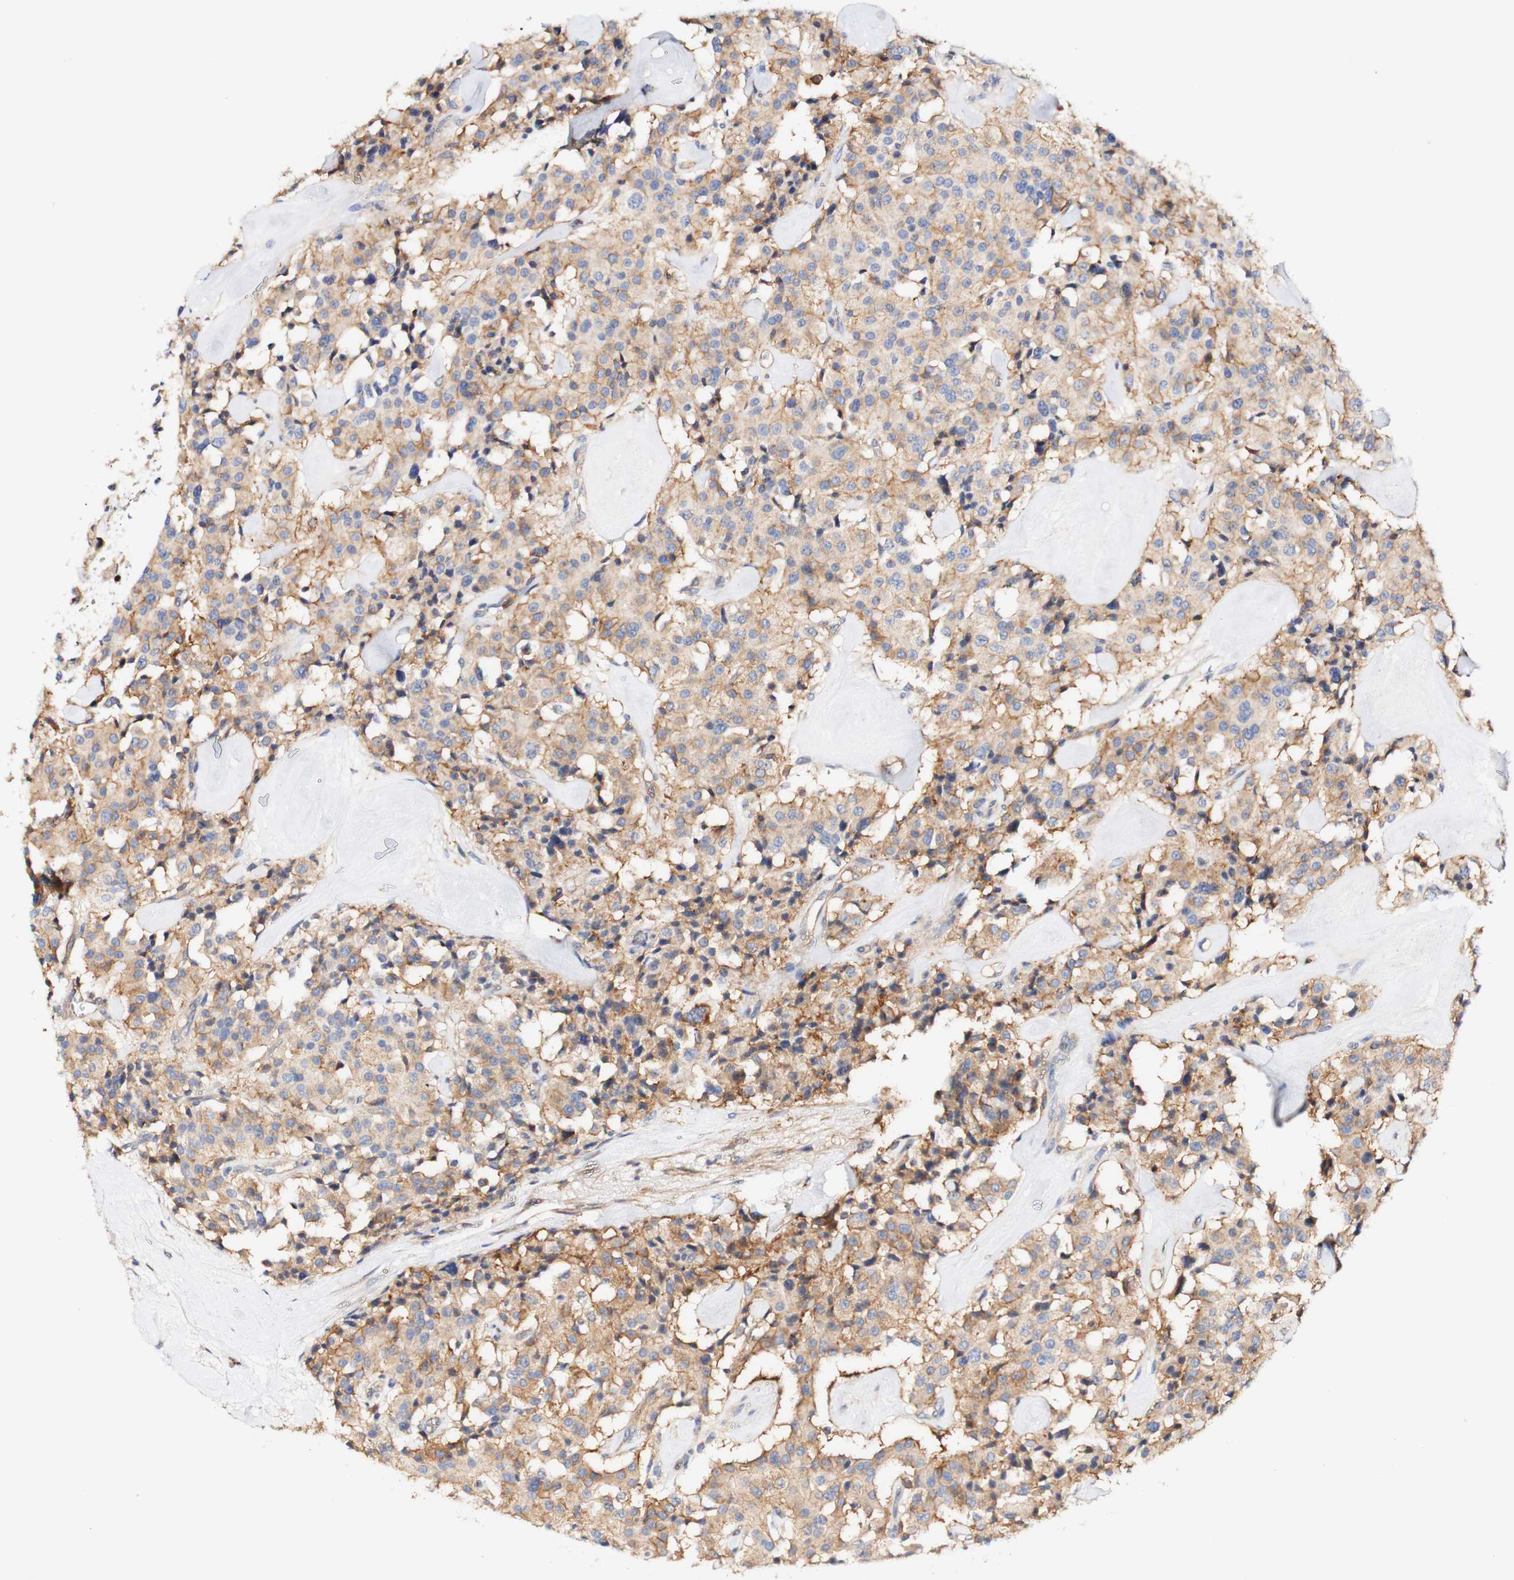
{"staining": {"intensity": "moderate", "quantity": ">75%", "location": "cytoplasmic/membranous"}, "tissue": "carcinoid", "cell_type": "Tumor cells", "image_type": "cancer", "snomed": [{"axis": "morphology", "description": "Carcinoid, malignant, NOS"}, {"axis": "topography", "description": "Lung"}], "caption": "Immunohistochemical staining of carcinoid reveals moderate cytoplasmic/membranous protein expression in approximately >75% of tumor cells.", "gene": "PCDH7", "patient": {"sex": "male", "age": 30}}